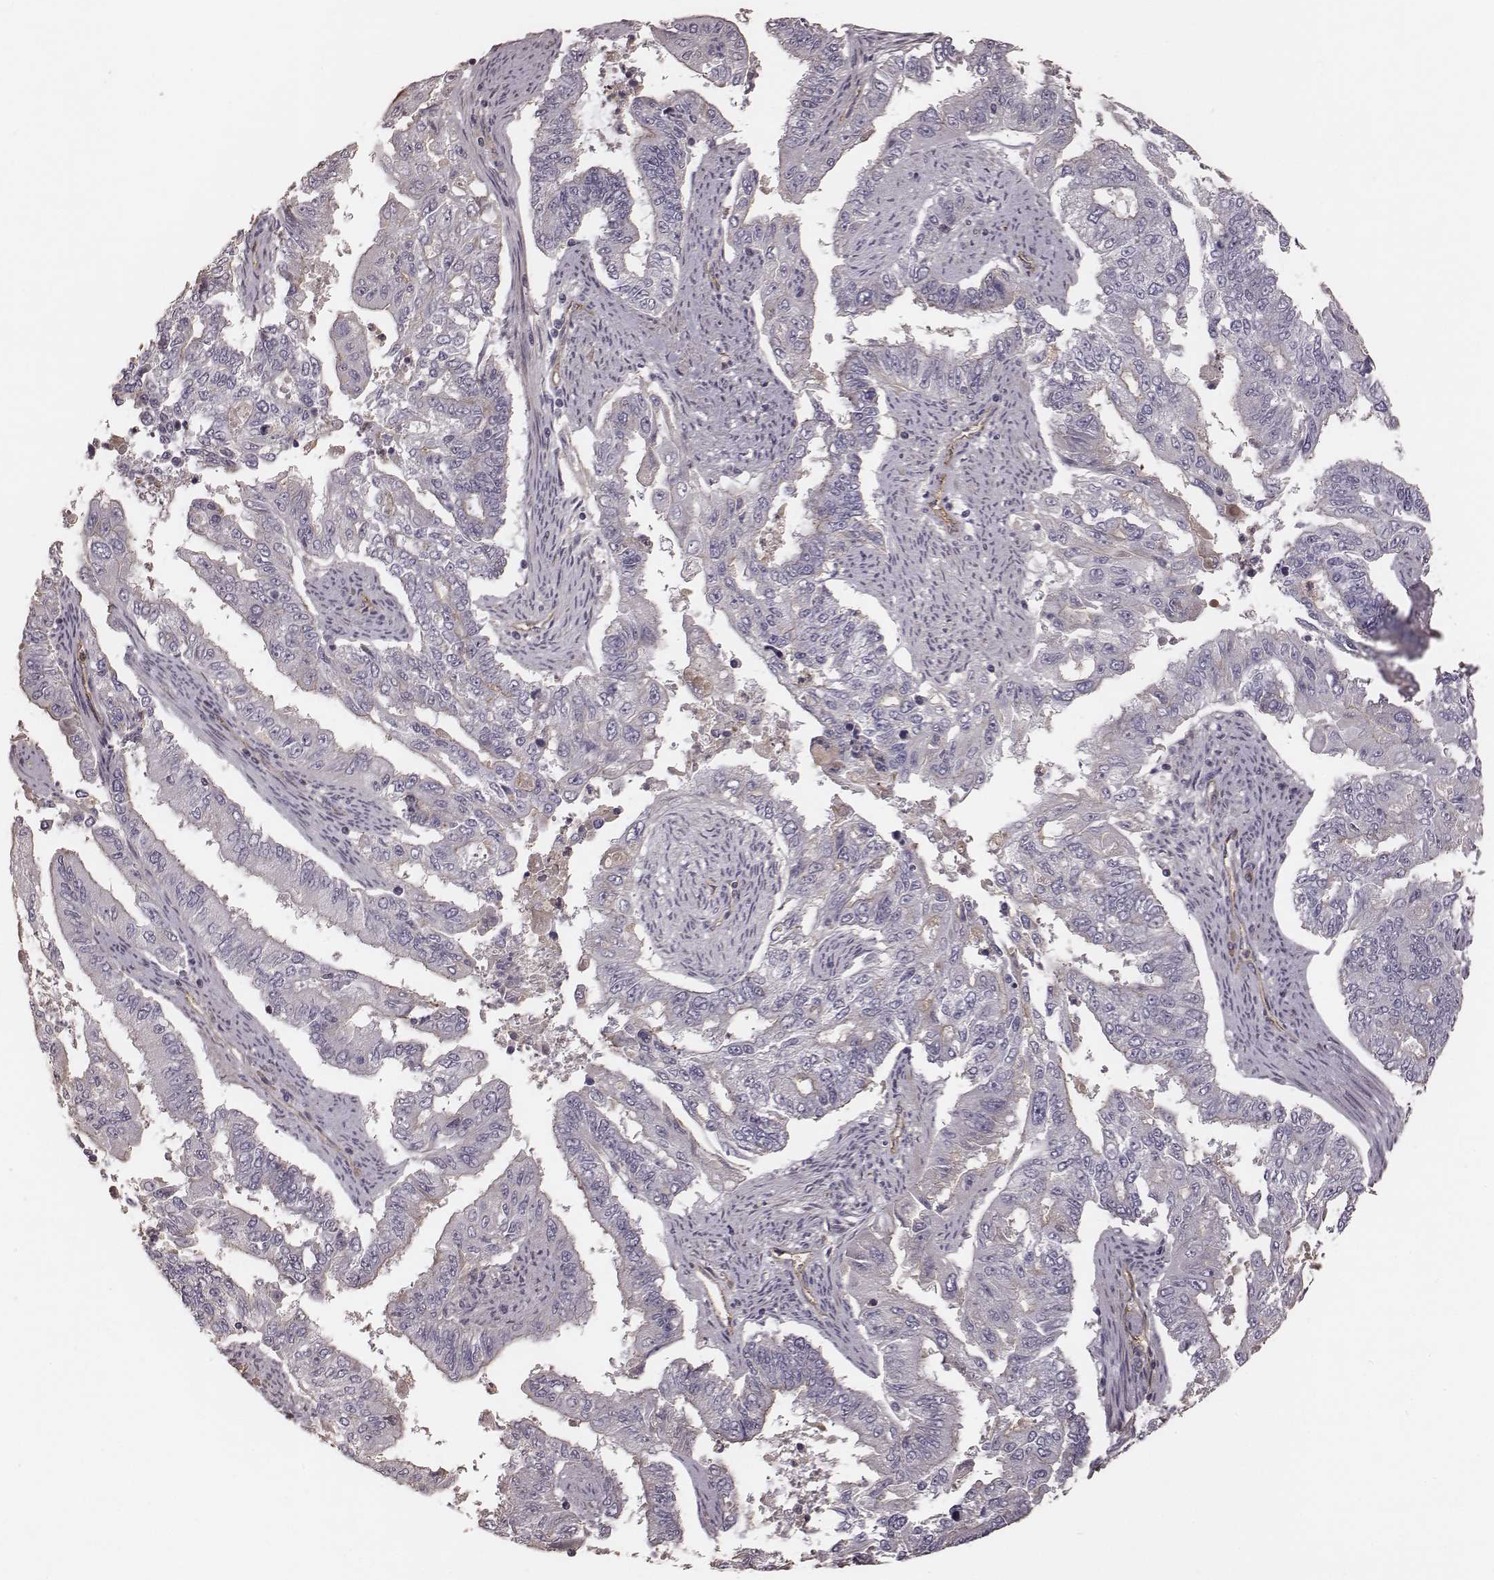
{"staining": {"intensity": "negative", "quantity": "none", "location": "none"}, "tissue": "endometrial cancer", "cell_type": "Tumor cells", "image_type": "cancer", "snomed": [{"axis": "morphology", "description": "Adenocarcinoma, NOS"}, {"axis": "topography", "description": "Uterus"}], "caption": "A high-resolution photomicrograph shows IHC staining of adenocarcinoma (endometrial), which reveals no significant positivity in tumor cells.", "gene": "OTOGL", "patient": {"sex": "female", "age": 59}}